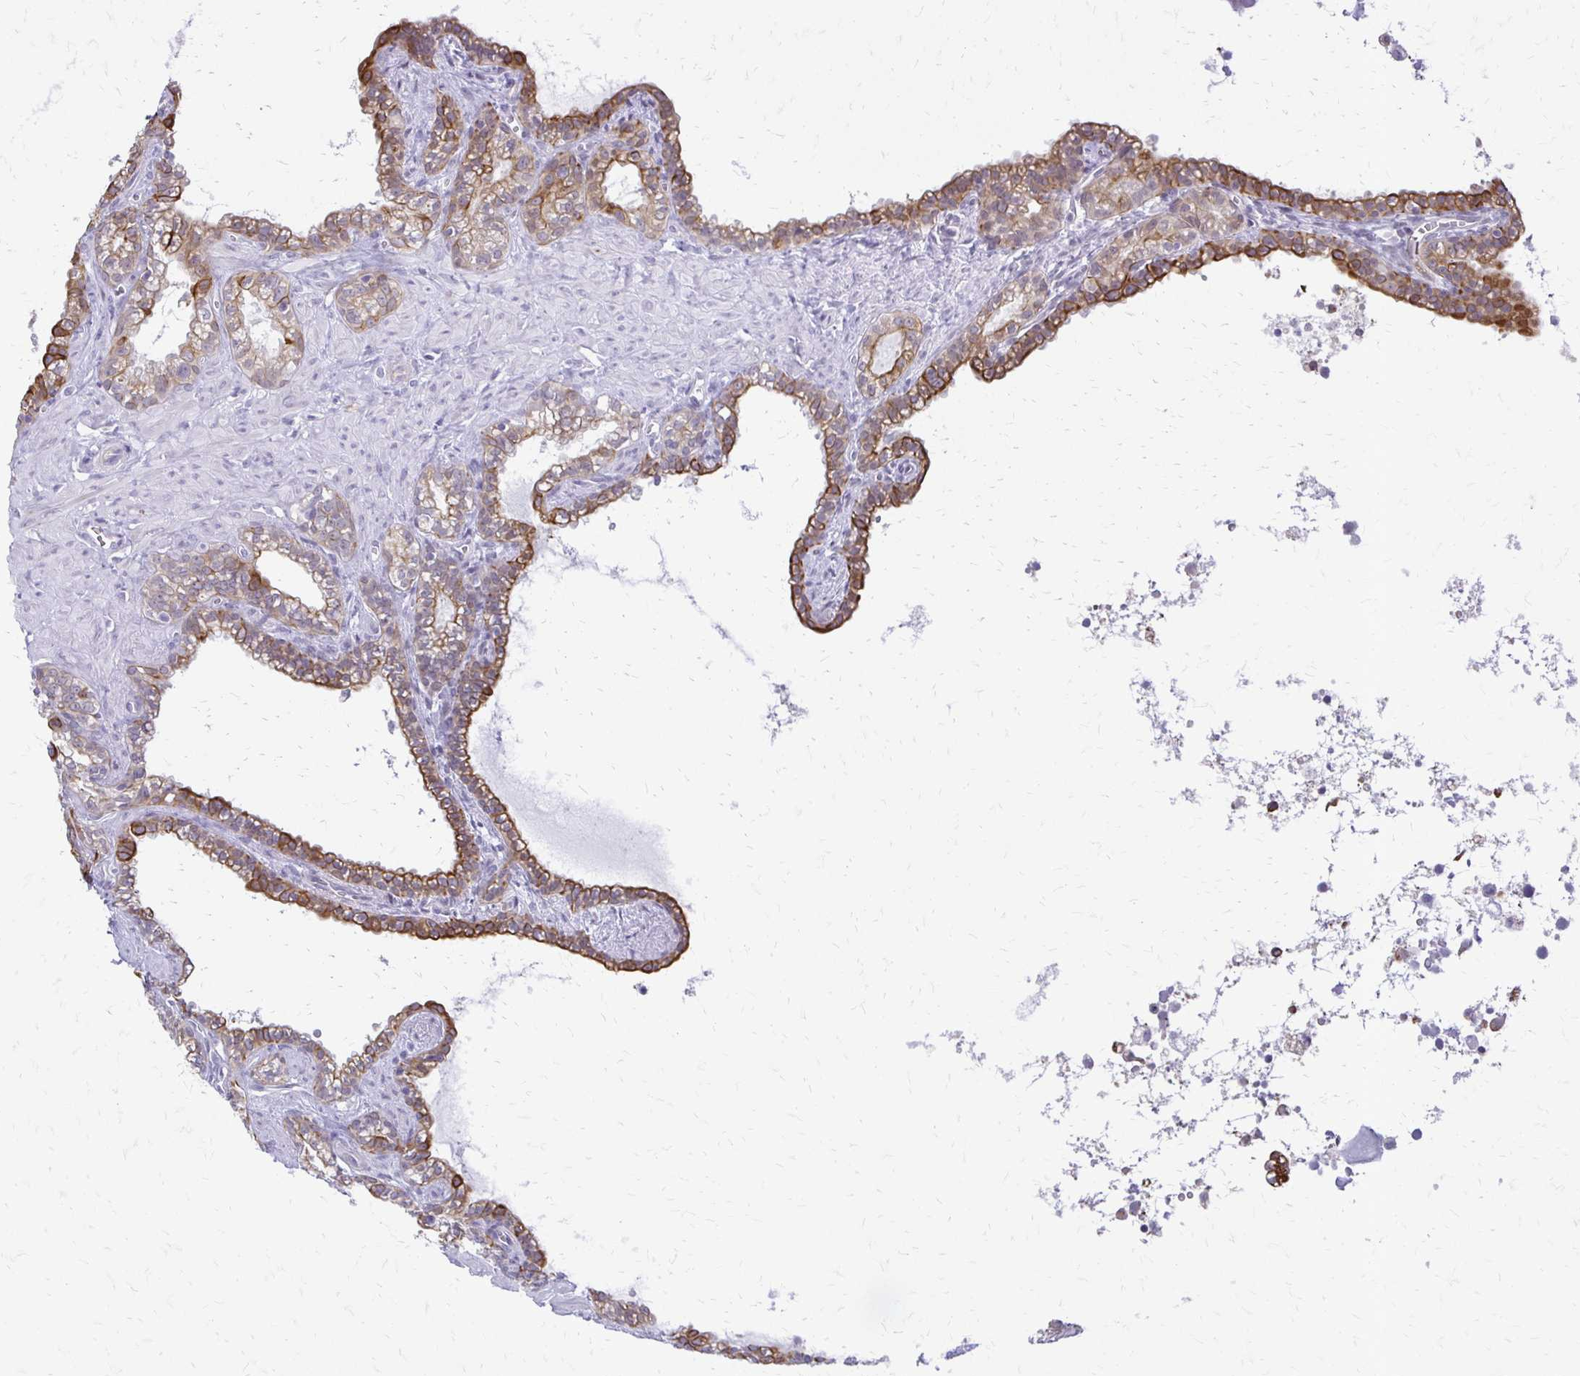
{"staining": {"intensity": "moderate", "quantity": ">75%", "location": "cytoplasmic/membranous"}, "tissue": "seminal vesicle", "cell_type": "Glandular cells", "image_type": "normal", "snomed": [{"axis": "morphology", "description": "Normal tissue, NOS"}, {"axis": "topography", "description": "Seminal veicle"}], "caption": "The immunohistochemical stain labels moderate cytoplasmic/membranous staining in glandular cells of unremarkable seminal vesicle. Nuclei are stained in blue.", "gene": "EPYC", "patient": {"sex": "male", "age": 76}}